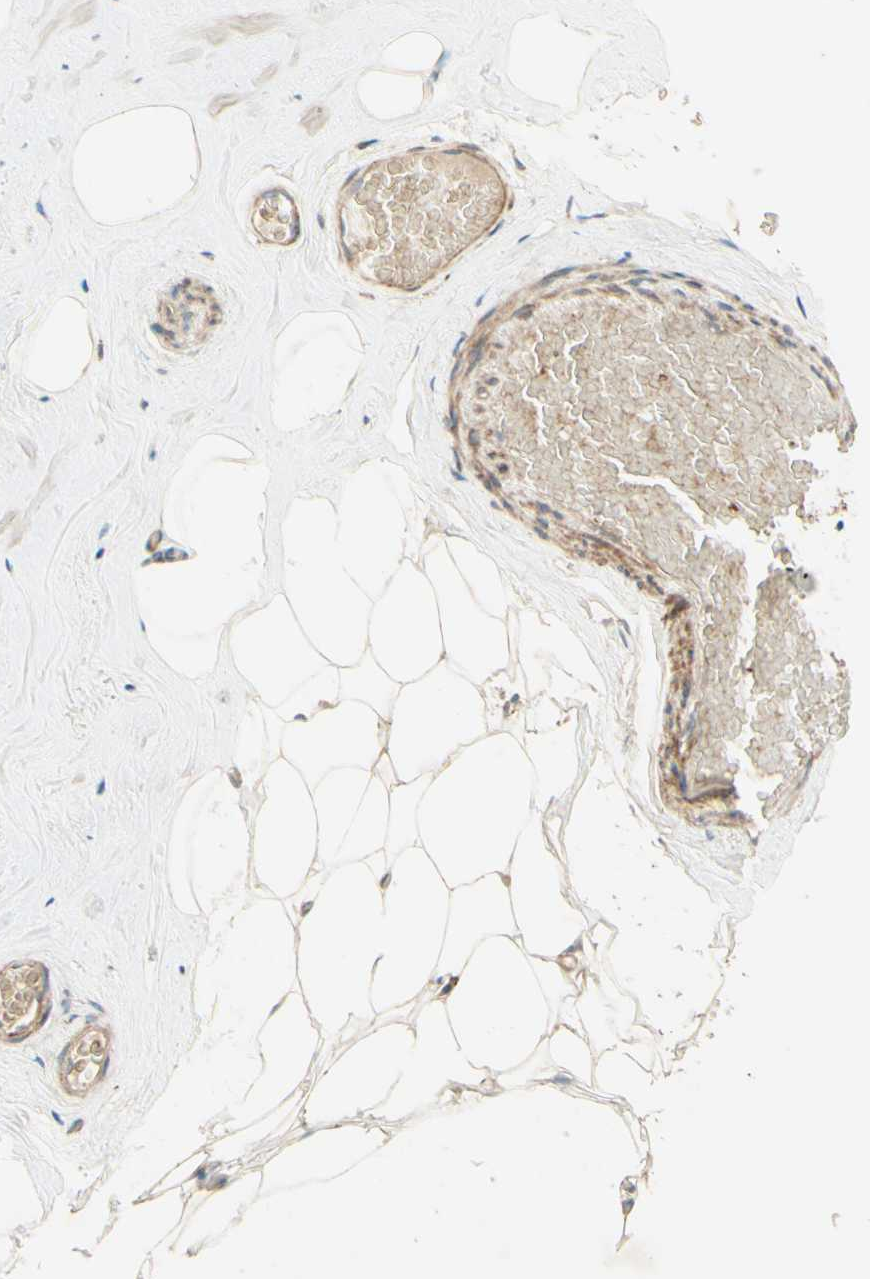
{"staining": {"intensity": "negative", "quantity": "none", "location": "none"}, "tissue": "breast", "cell_type": "Adipocytes", "image_type": "normal", "snomed": [{"axis": "morphology", "description": "Normal tissue, NOS"}, {"axis": "topography", "description": "Breast"}], "caption": "The micrograph exhibits no significant expression in adipocytes of breast.", "gene": "ADAM17", "patient": {"sex": "female", "age": 75}}